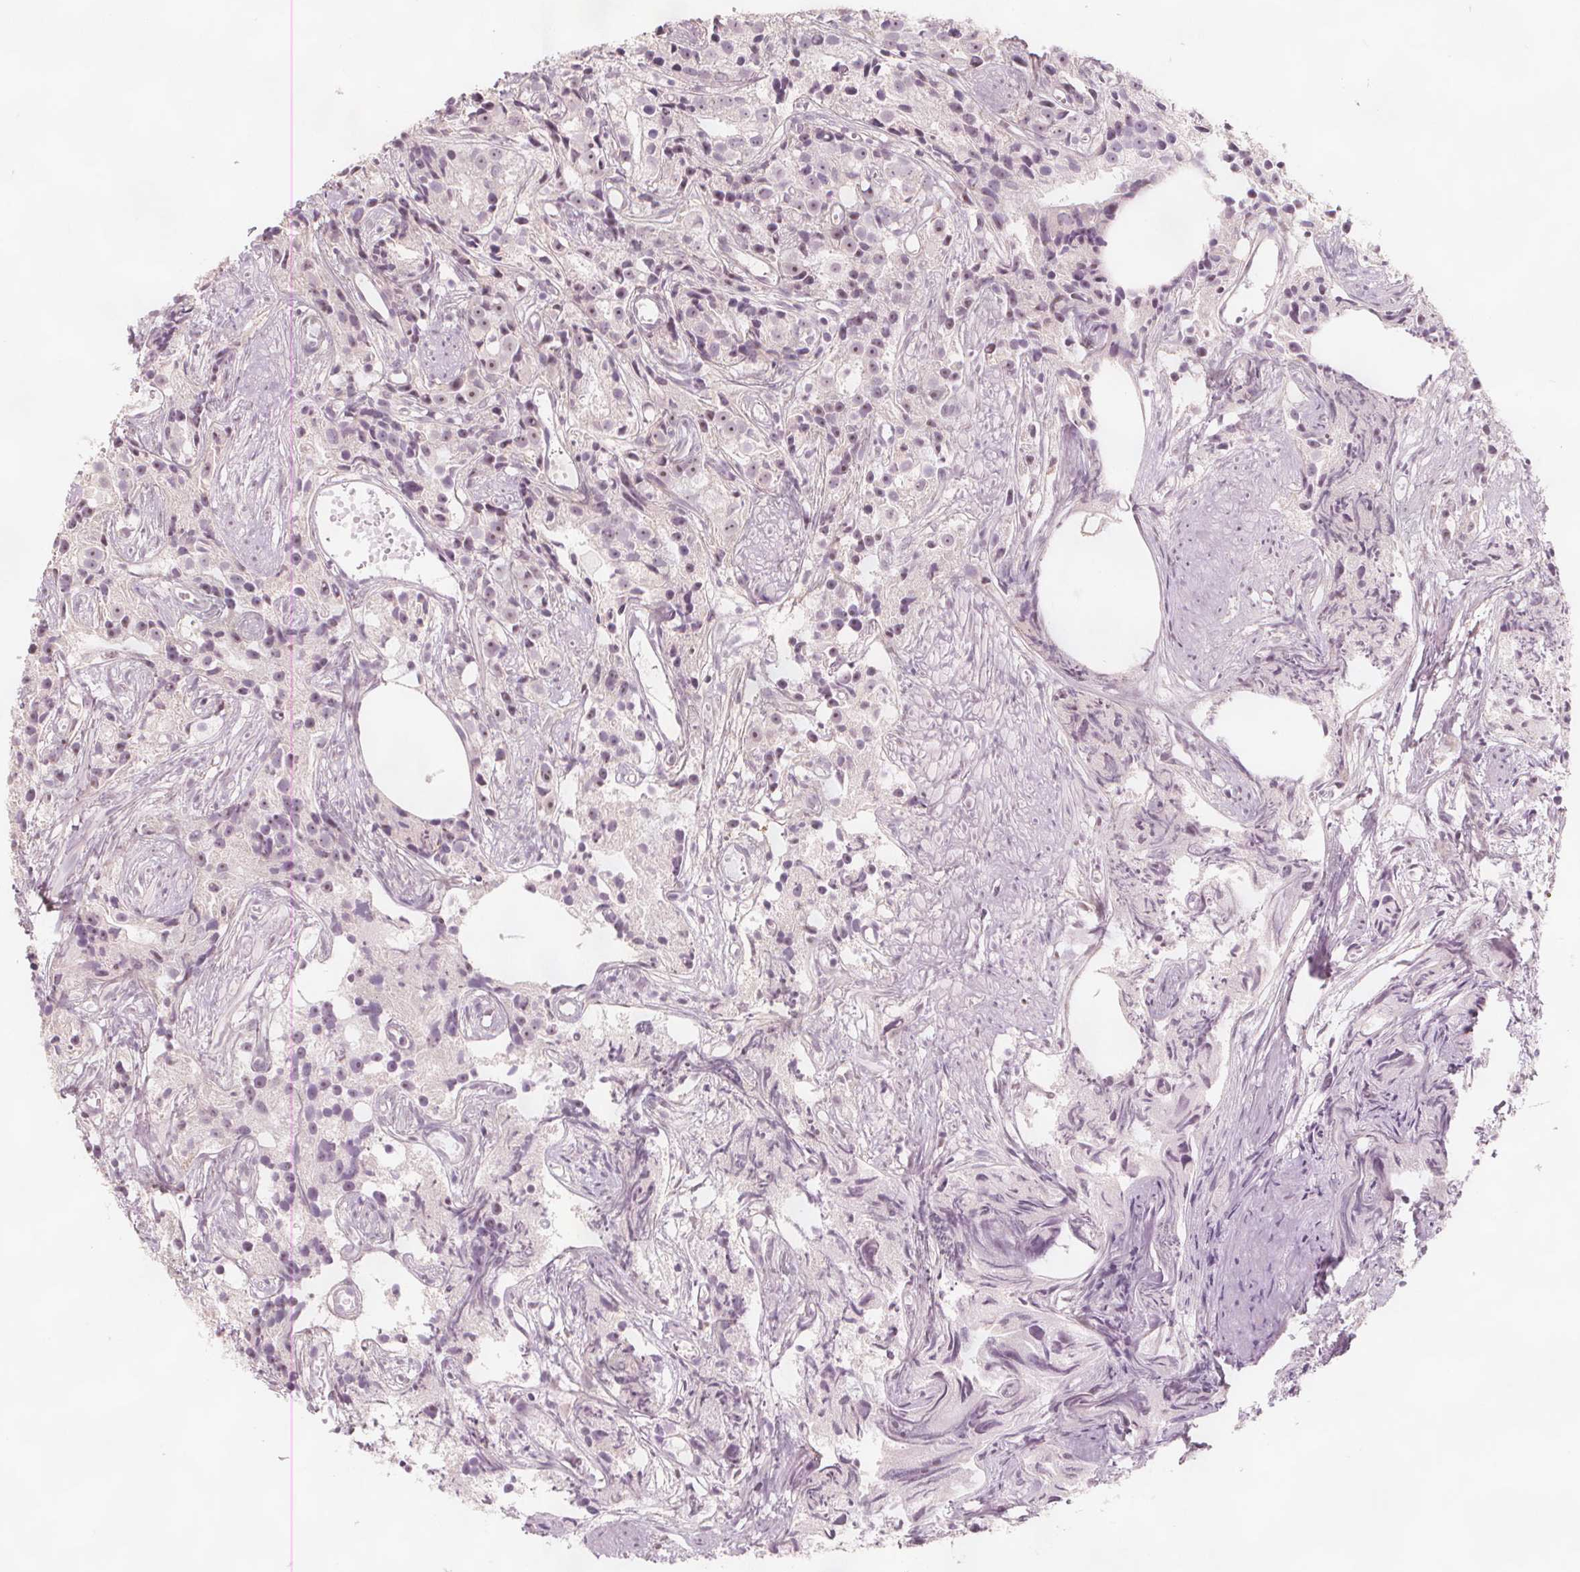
{"staining": {"intensity": "weak", "quantity": ">75%", "location": "nuclear"}, "tissue": "prostate cancer", "cell_type": "Tumor cells", "image_type": "cancer", "snomed": [{"axis": "morphology", "description": "Adenocarcinoma, High grade"}, {"axis": "topography", "description": "Prostate"}], "caption": "A high-resolution image shows immunohistochemistry staining of high-grade adenocarcinoma (prostate), which reveals weak nuclear positivity in approximately >75% of tumor cells.", "gene": "C1orf167", "patient": {"sex": "male", "age": 75}}